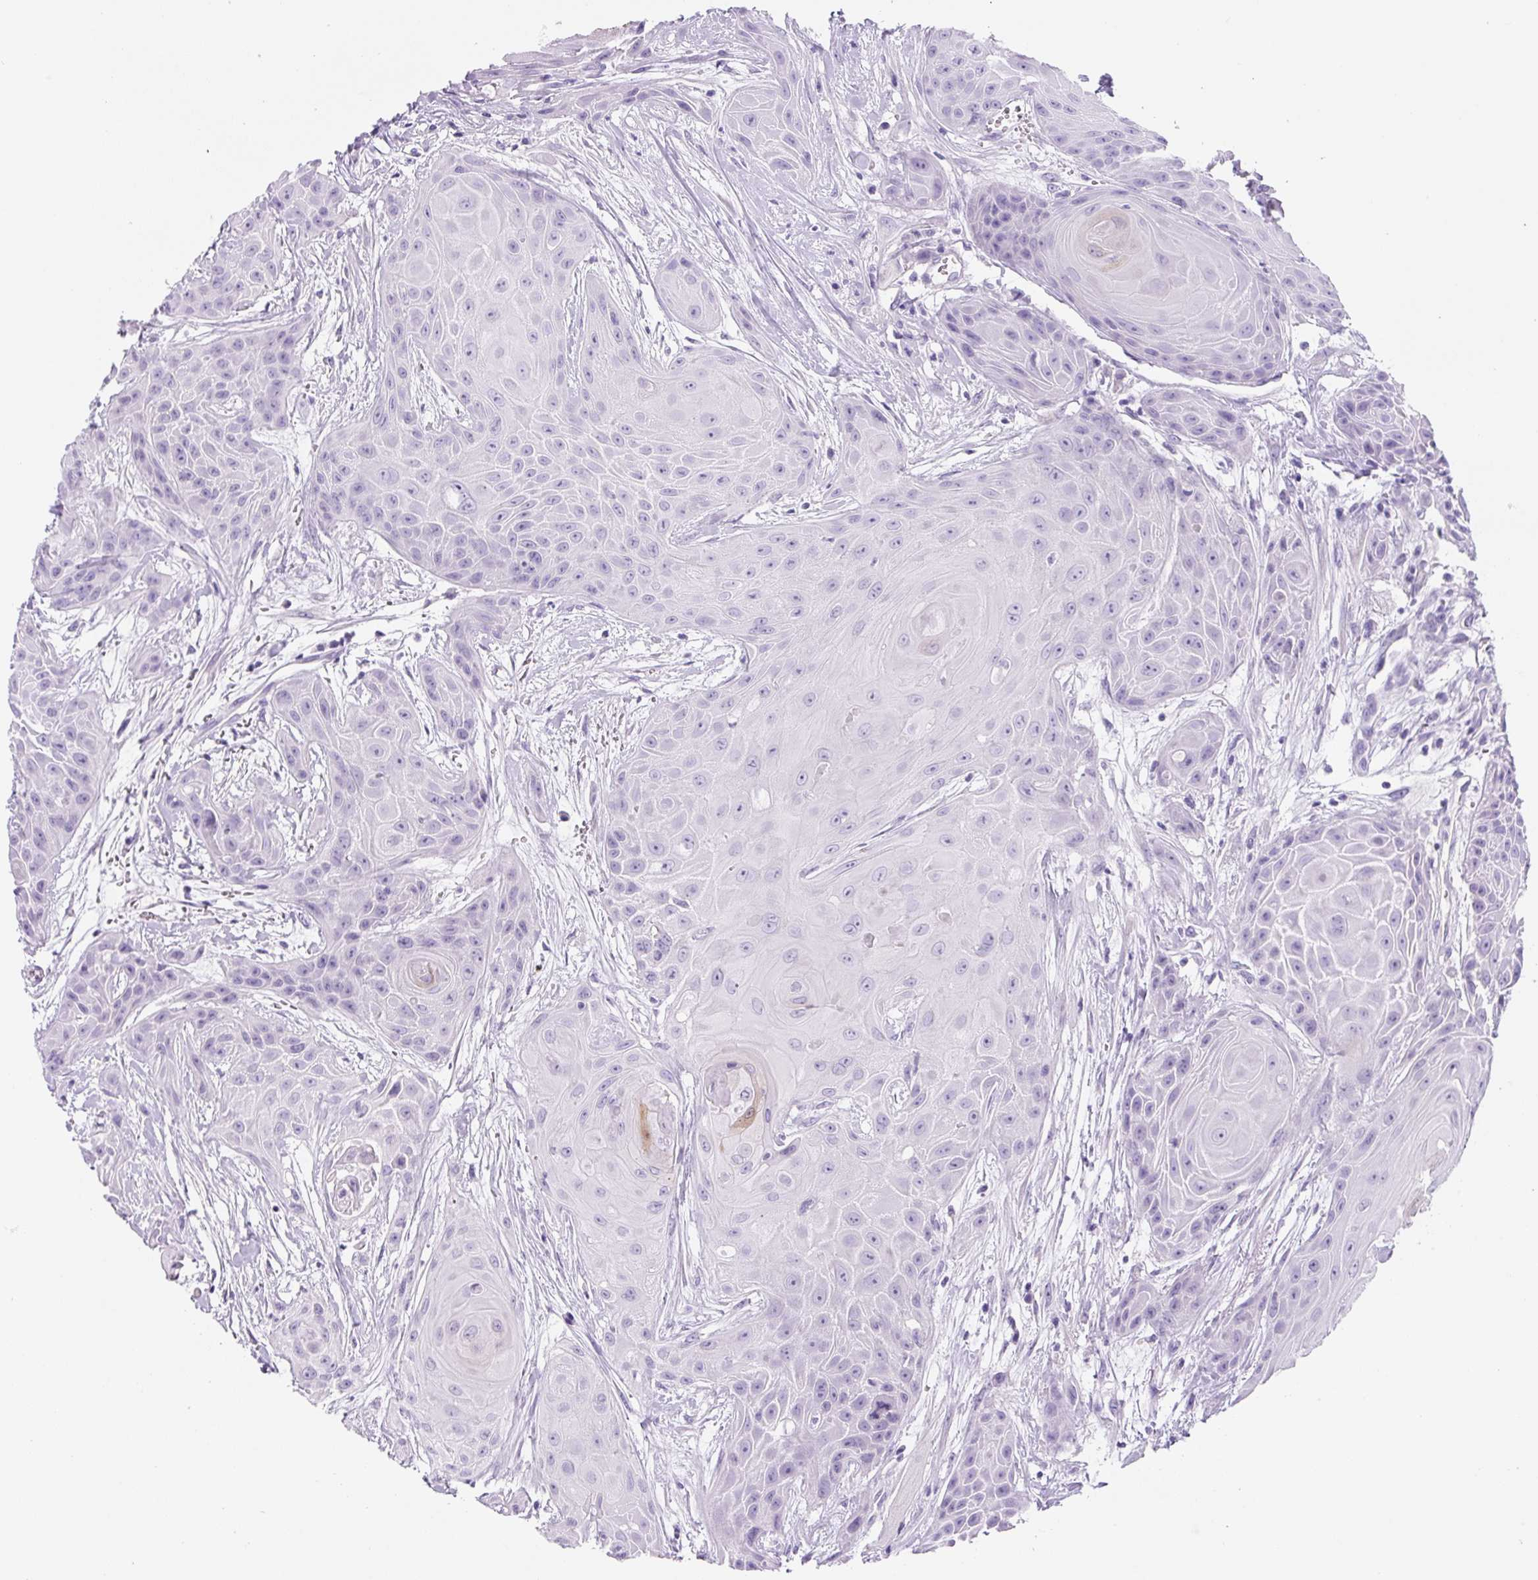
{"staining": {"intensity": "negative", "quantity": "none", "location": "none"}, "tissue": "head and neck cancer", "cell_type": "Tumor cells", "image_type": "cancer", "snomed": [{"axis": "morphology", "description": "Squamous cell carcinoma, NOS"}, {"axis": "topography", "description": "Head-Neck"}], "caption": "Squamous cell carcinoma (head and neck) stained for a protein using immunohistochemistry (IHC) demonstrates no staining tumor cells.", "gene": "YIF1B", "patient": {"sex": "female", "age": 73}}